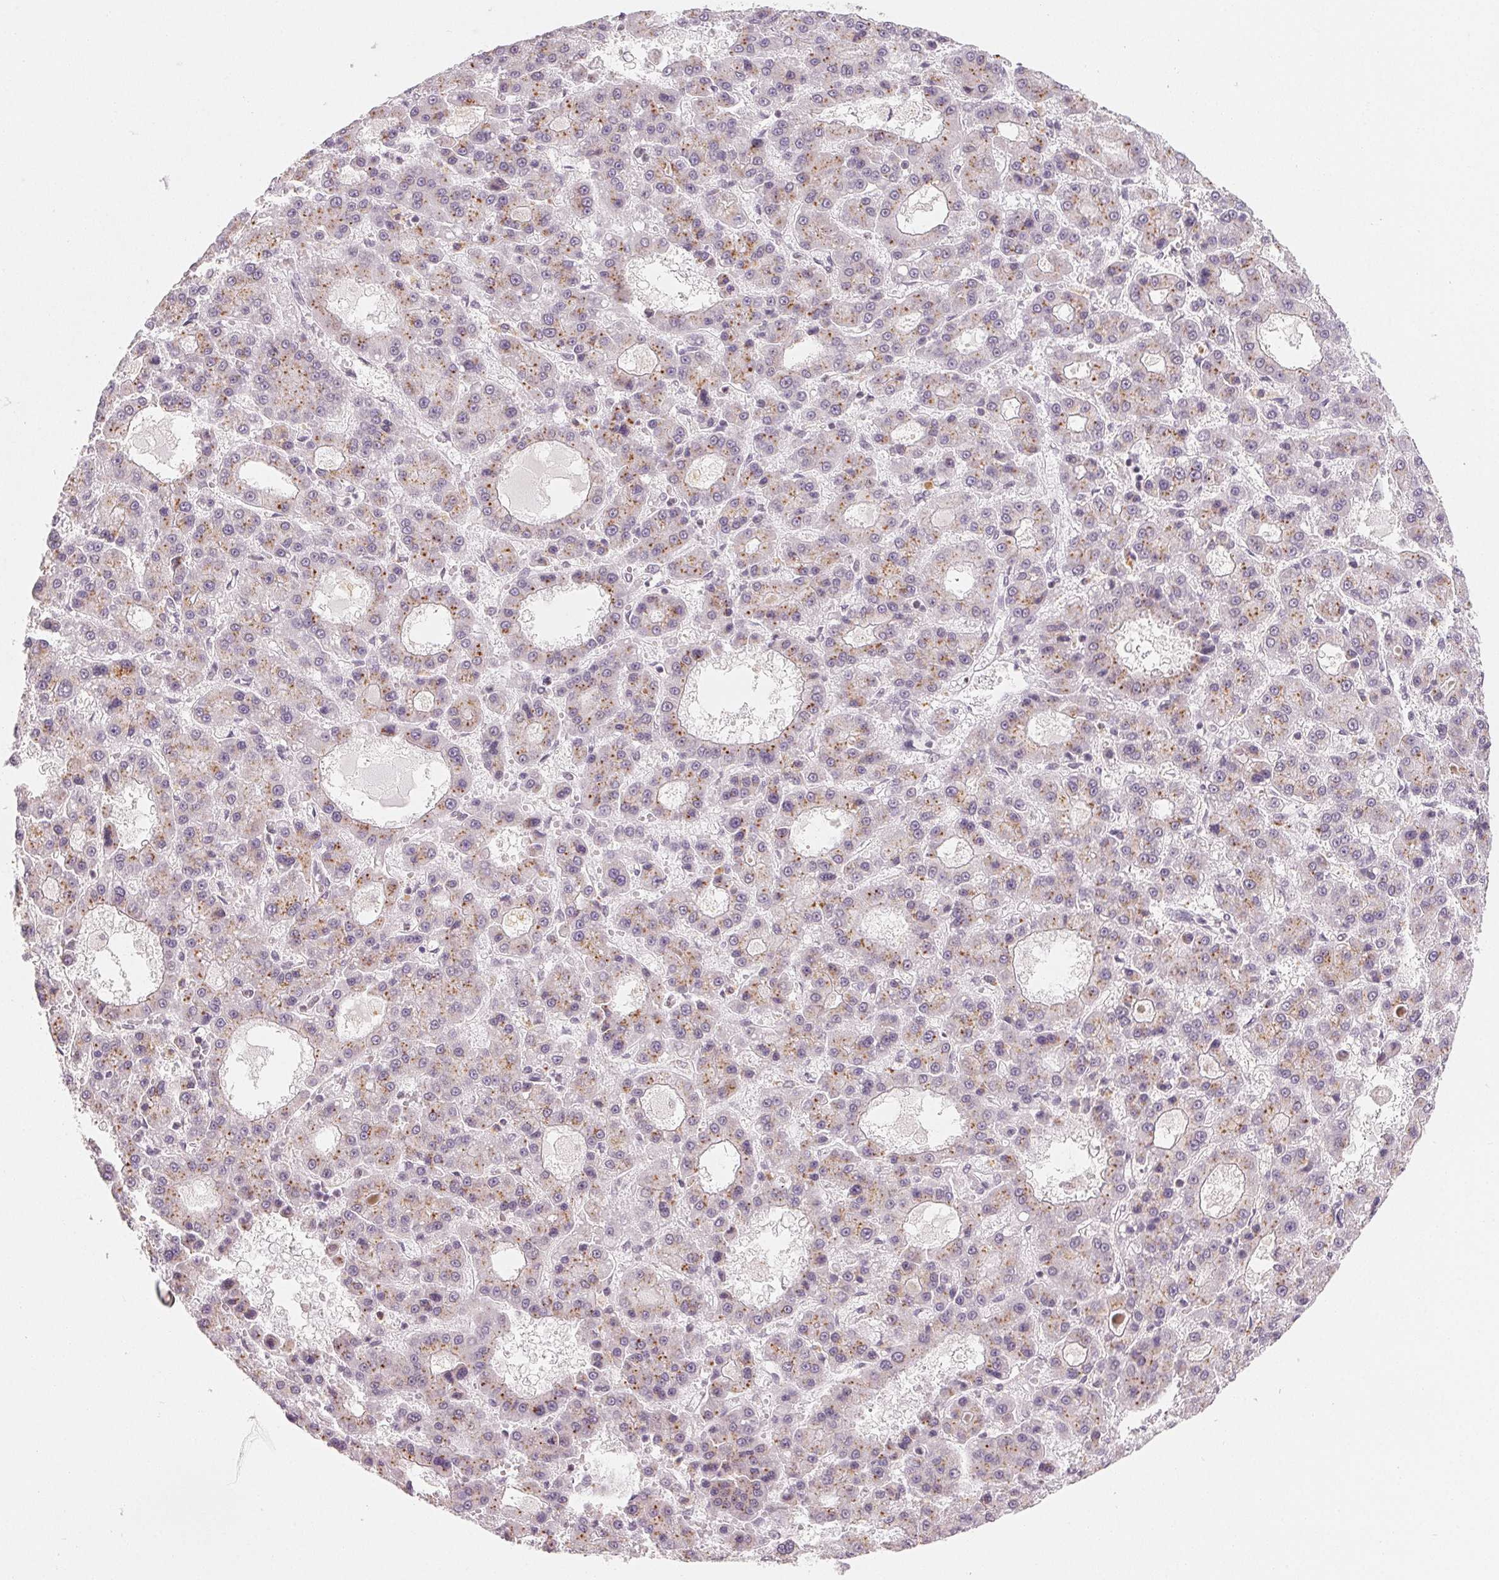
{"staining": {"intensity": "weak", "quantity": ">75%", "location": "cytoplasmic/membranous"}, "tissue": "liver cancer", "cell_type": "Tumor cells", "image_type": "cancer", "snomed": [{"axis": "morphology", "description": "Carcinoma, Hepatocellular, NOS"}, {"axis": "topography", "description": "Liver"}], "caption": "Immunohistochemistry photomicrograph of neoplastic tissue: human liver cancer stained using immunohistochemistry demonstrates low levels of weak protein expression localized specifically in the cytoplasmic/membranous of tumor cells, appearing as a cytoplasmic/membranous brown color.", "gene": "NXF3", "patient": {"sex": "male", "age": 70}}